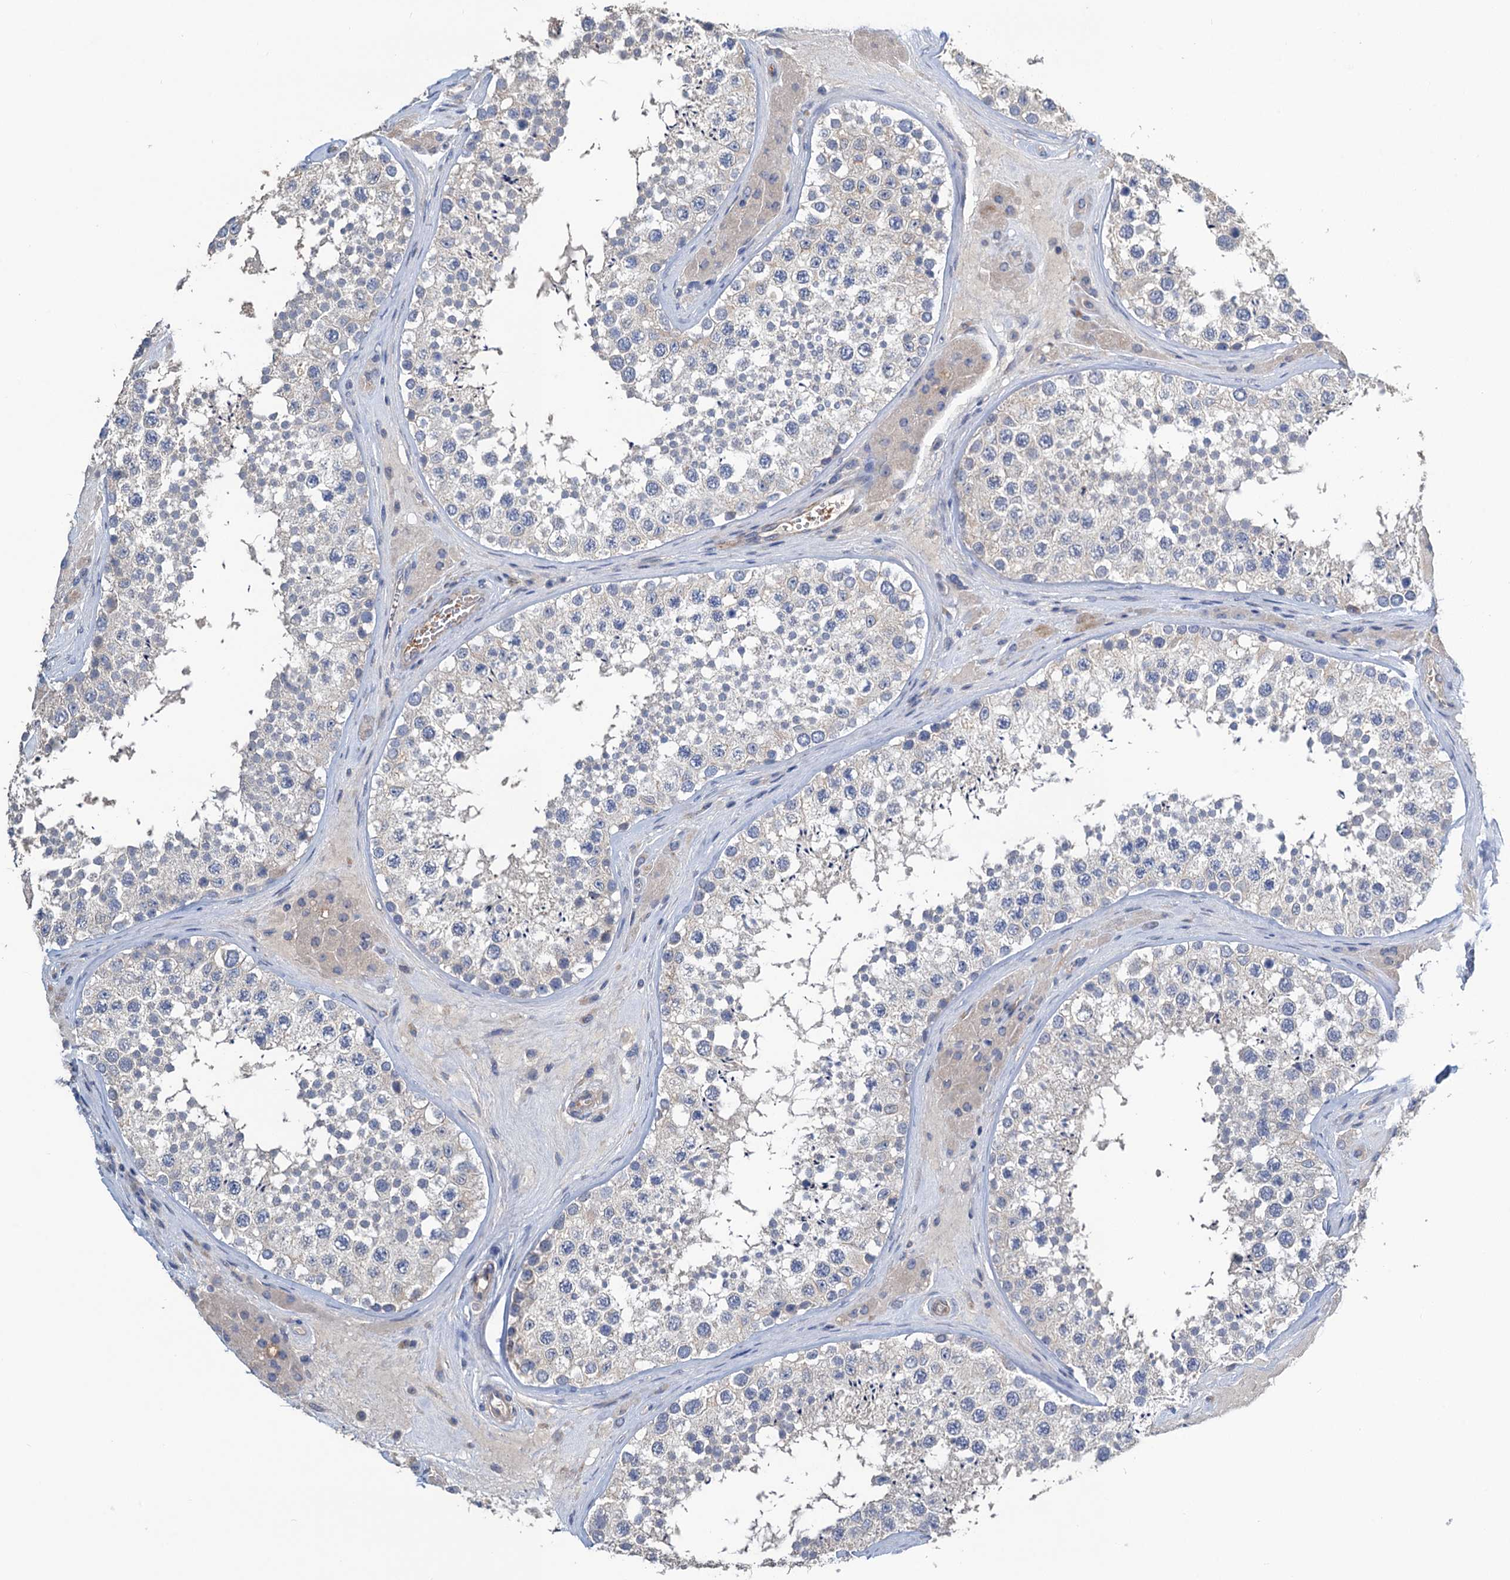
{"staining": {"intensity": "negative", "quantity": "none", "location": "none"}, "tissue": "testis", "cell_type": "Cells in seminiferous ducts", "image_type": "normal", "snomed": [{"axis": "morphology", "description": "Normal tissue, NOS"}, {"axis": "topography", "description": "Testis"}], "caption": "The immunohistochemistry (IHC) micrograph has no significant positivity in cells in seminiferous ducts of testis. The staining is performed using DAB (3,3'-diaminobenzidine) brown chromogen with nuclei counter-stained in using hematoxylin.", "gene": "SMCO3", "patient": {"sex": "male", "age": 46}}